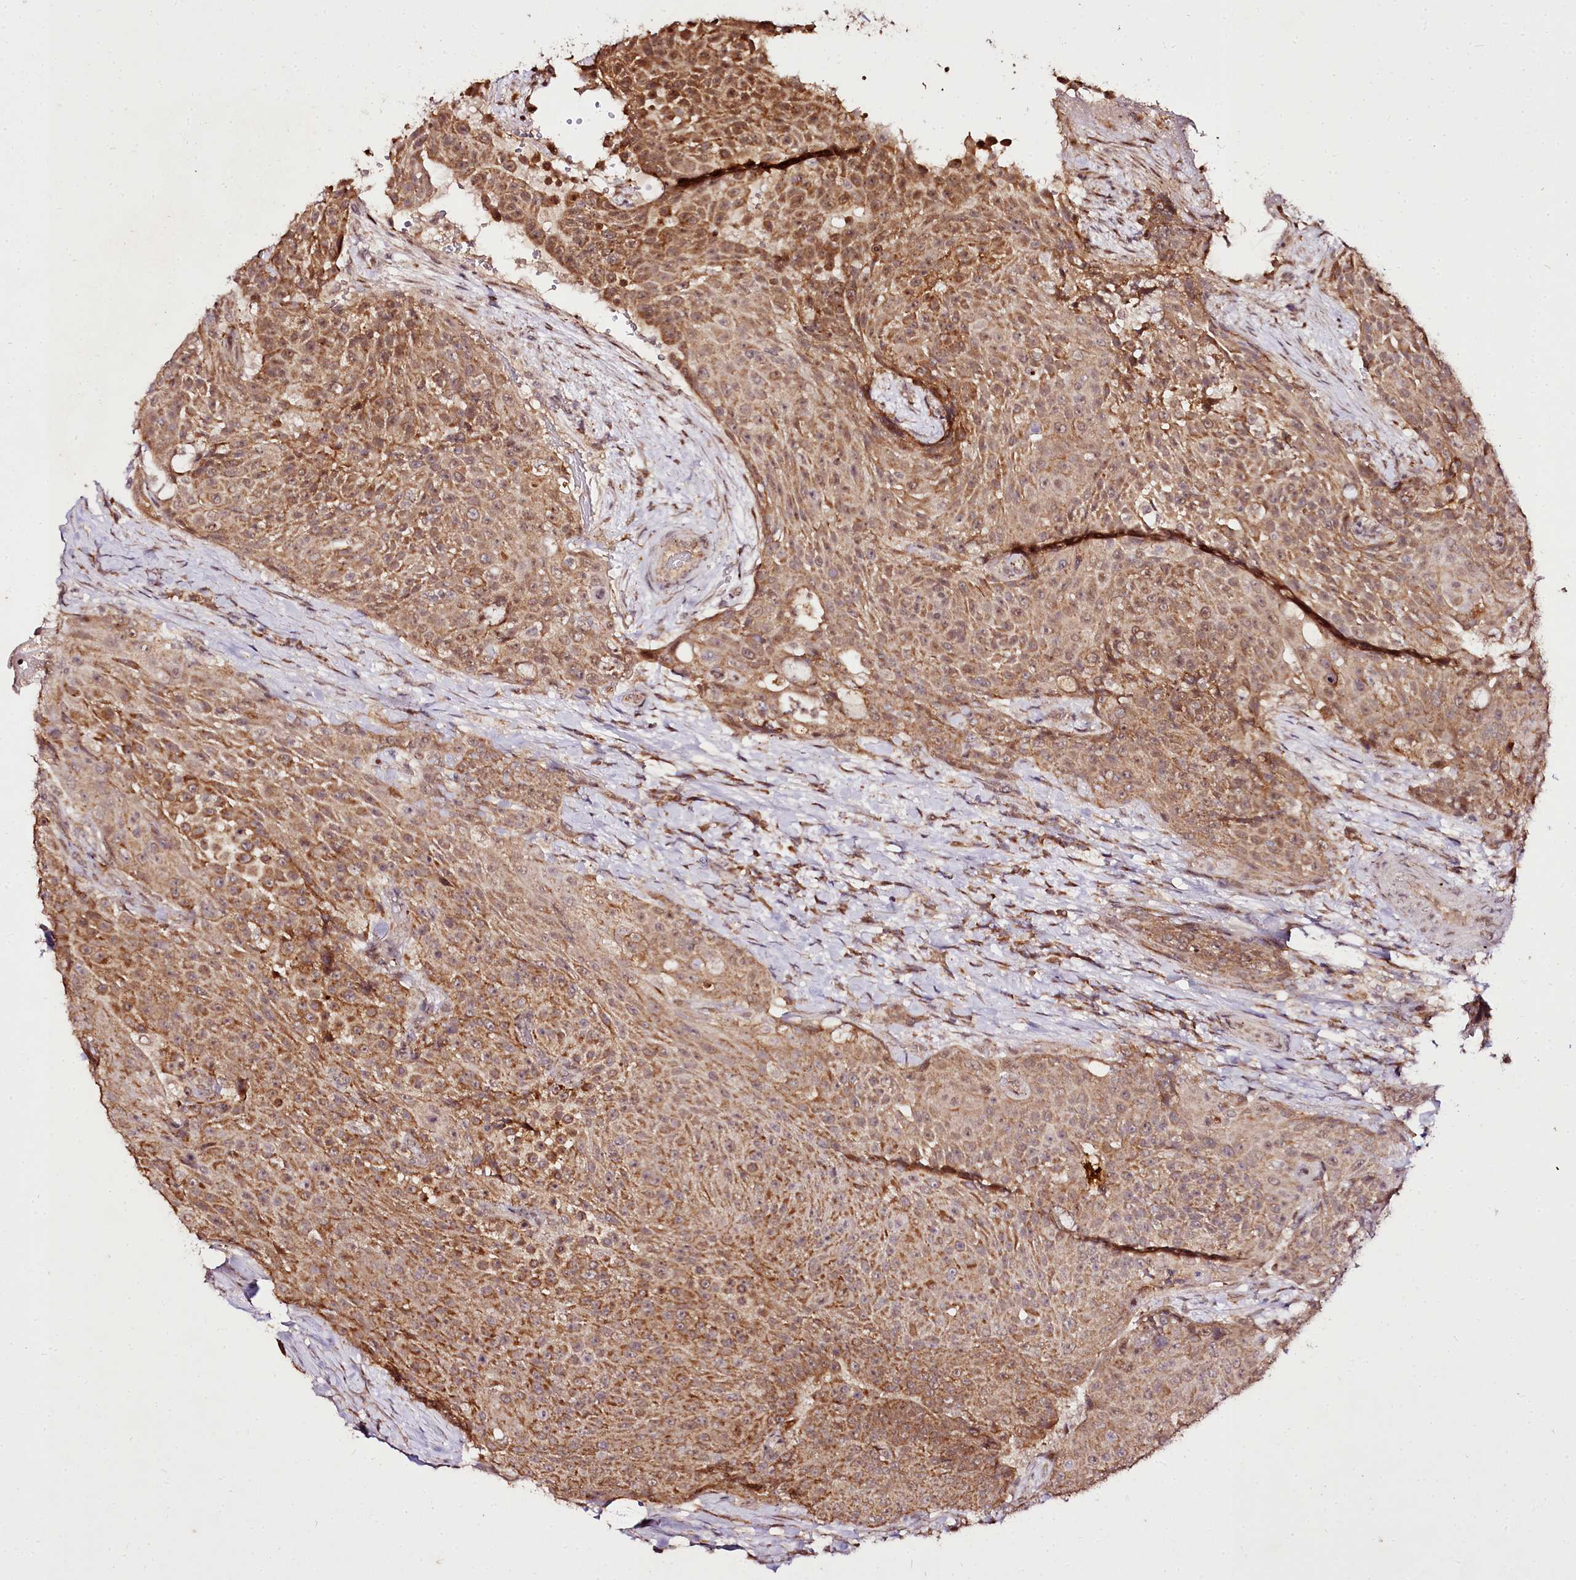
{"staining": {"intensity": "moderate", "quantity": ">75%", "location": "cytoplasmic/membranous"}, "tissue": "urothelial cancer", "cell_type": "Tumor cells", "image_type": "cancer", "snomed": [{"axis": "morphology", "description": "Urothelial carcinoma, High grade"}, {"axis": "topography", "description": "Urinary bladder"}], "caption": "Protein expression by immunohistochemistry (IHC) shows moderate cytoplasmic/membranous expression in approximately >75% of tumor cells in urothelial carcinoma (high-grade). Nuclei are stained in blue.", "gene": "EDIL3", "patient": {"sex": "female", "age": 63}}